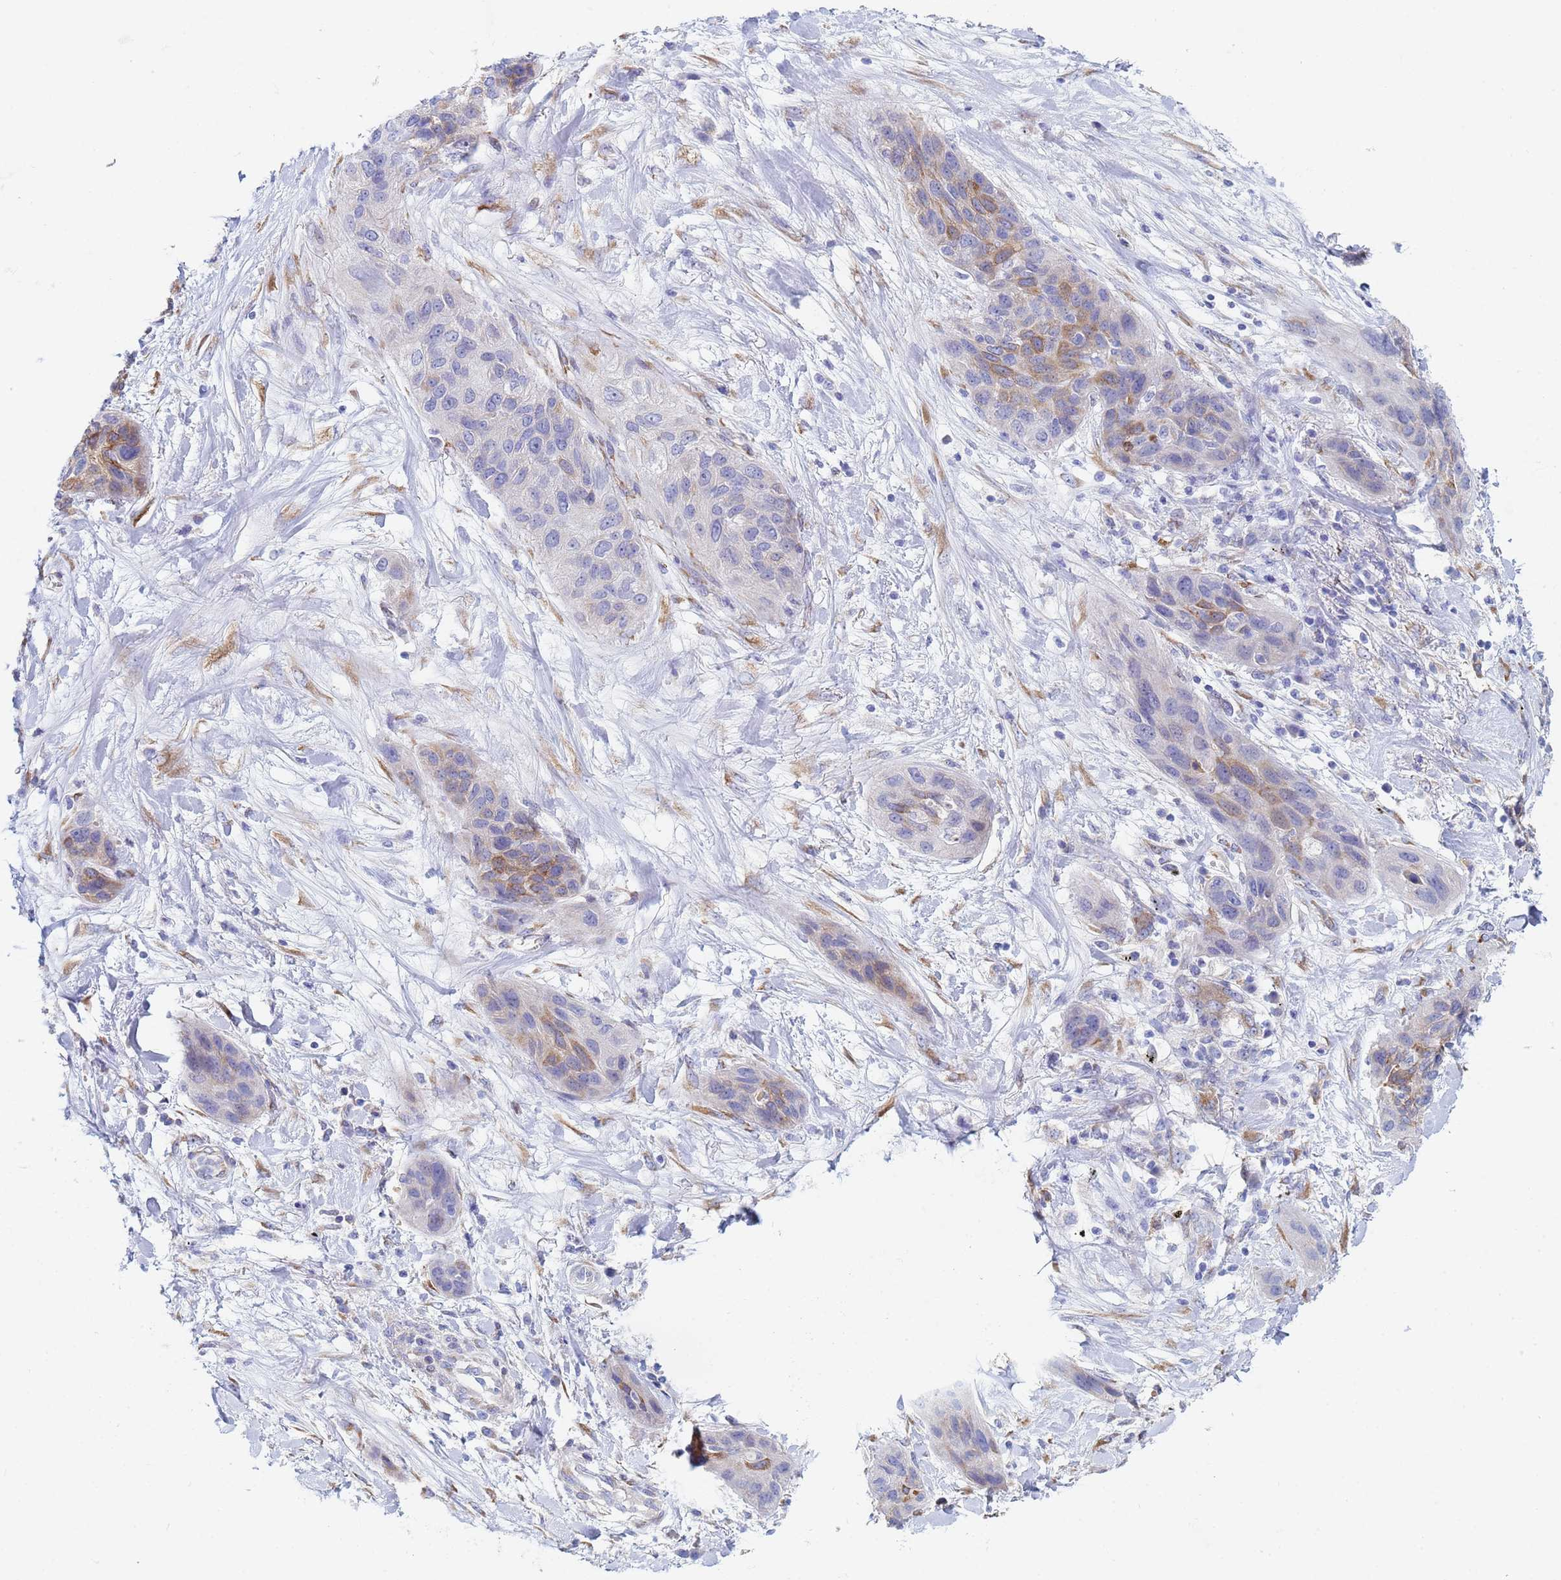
{"staining": {"intensity": "moderate", "quantity": "<25%", "location": "cytoplasmic/membranous"}, "tissue": "lung cancer", "cell_type": "Tumor cells", "image_type": "cancer", "snomed": [{"axis": "morphology", "description": "Squamous cell carcinoma, NOS"}, {"axis": "topography", "description": "Lung"}], "caption": "This is a photomicrograph of immunohistochemistry staining of lung cancer (squamous cell carcinoma), which shows moderate expression in the cytoplasmic/membranous of tumor cells.", "gene": "GDAP2", "patient": {"sex": "female", "age": 70}}